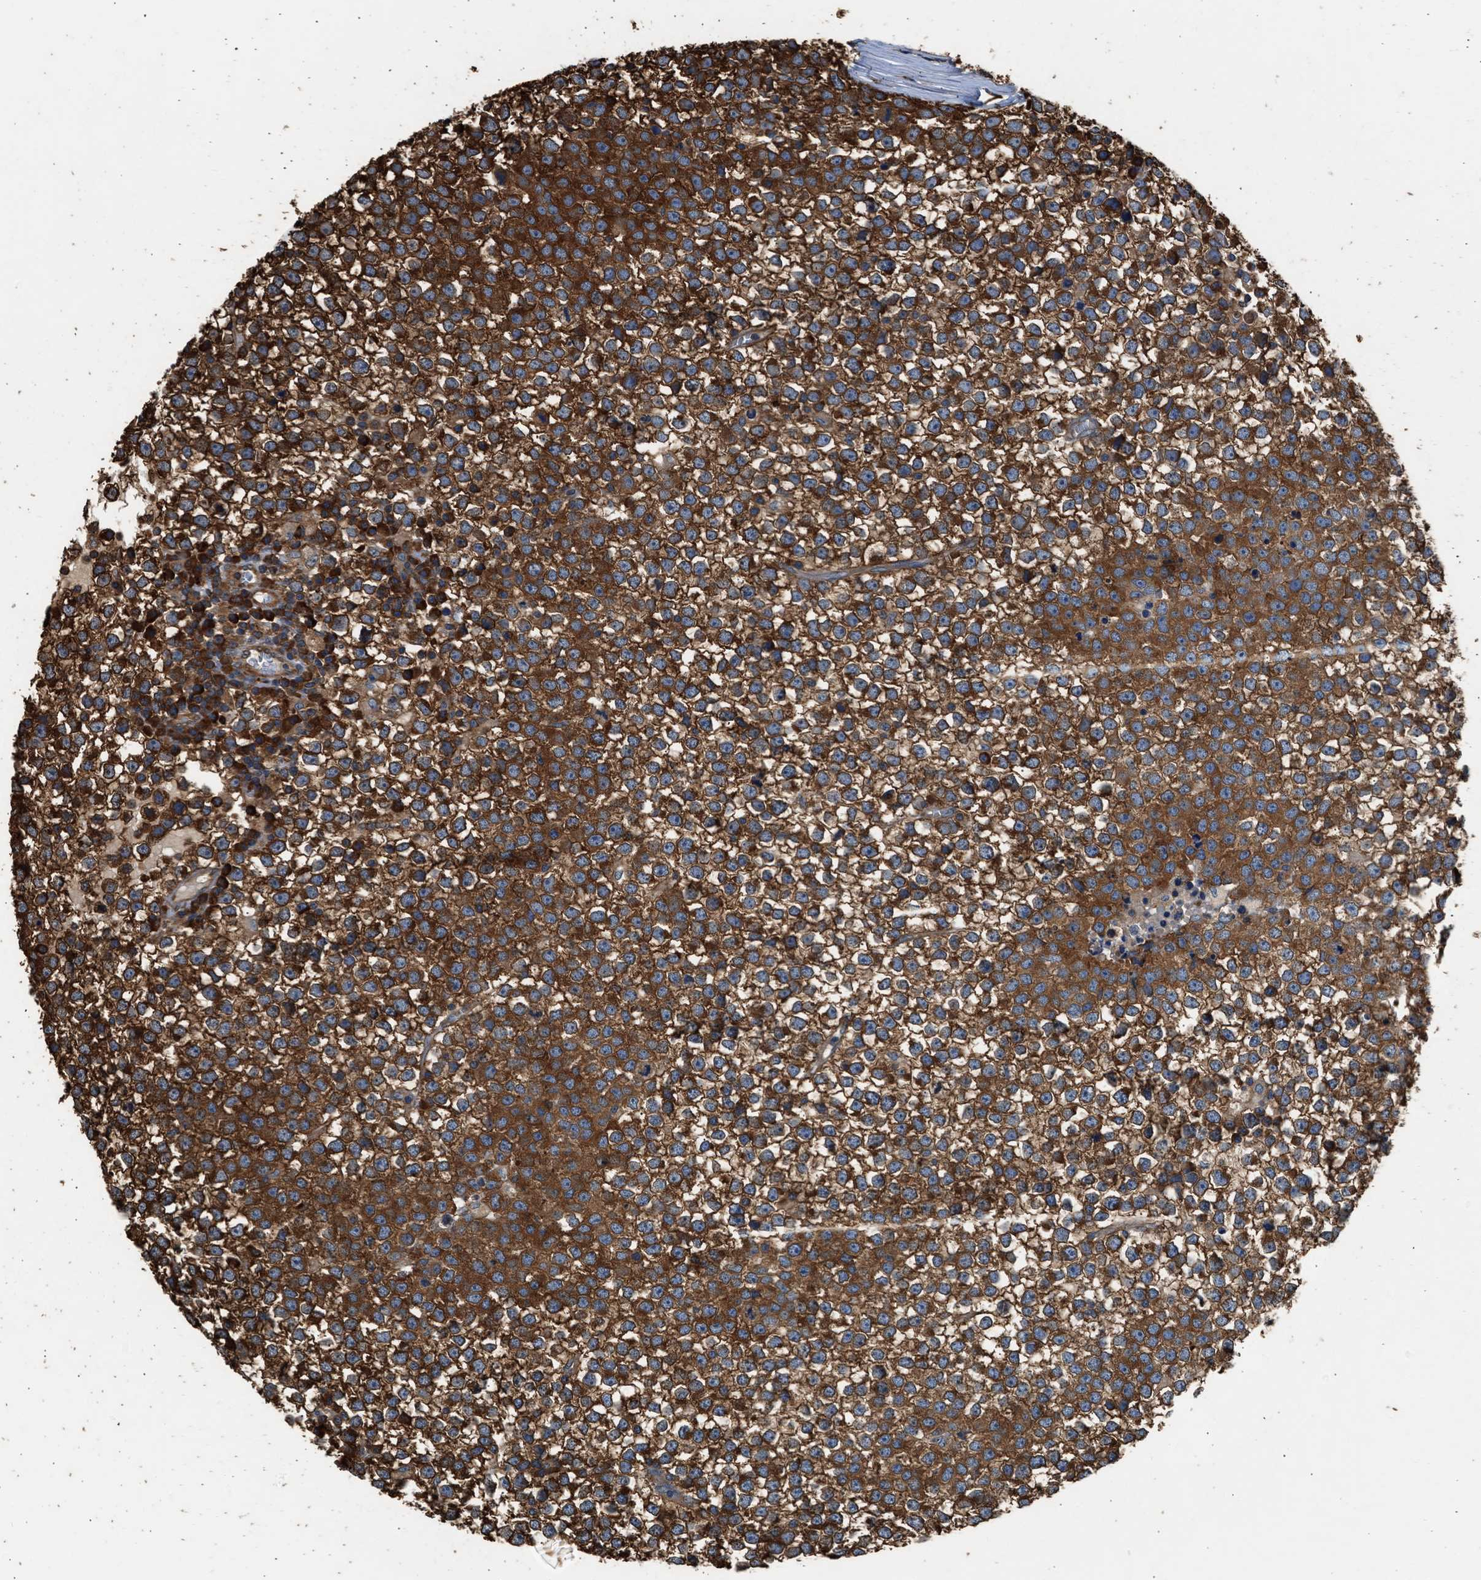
{"staining": {"intensity": "strong", "quantity": ">75%", "location": "cytoplasmic/membranous"}, "tissue": "testis cancer", "cell_type": "Tumor cells", "image_type": "cancer", "snomed": [{"axis": "morphology", "description": "Seminoma, NOS"}, {"axis": "topography", "description": "Testis"}], "caption": "Brown immunohistochemical staining in human testis cancer (seminoma) demonstrates strong cytoplasmic/membranous positivity in about >75% of tumor cells.", "gene": "SLC36A4", "patient": {"sex": "male", "age": 65}}